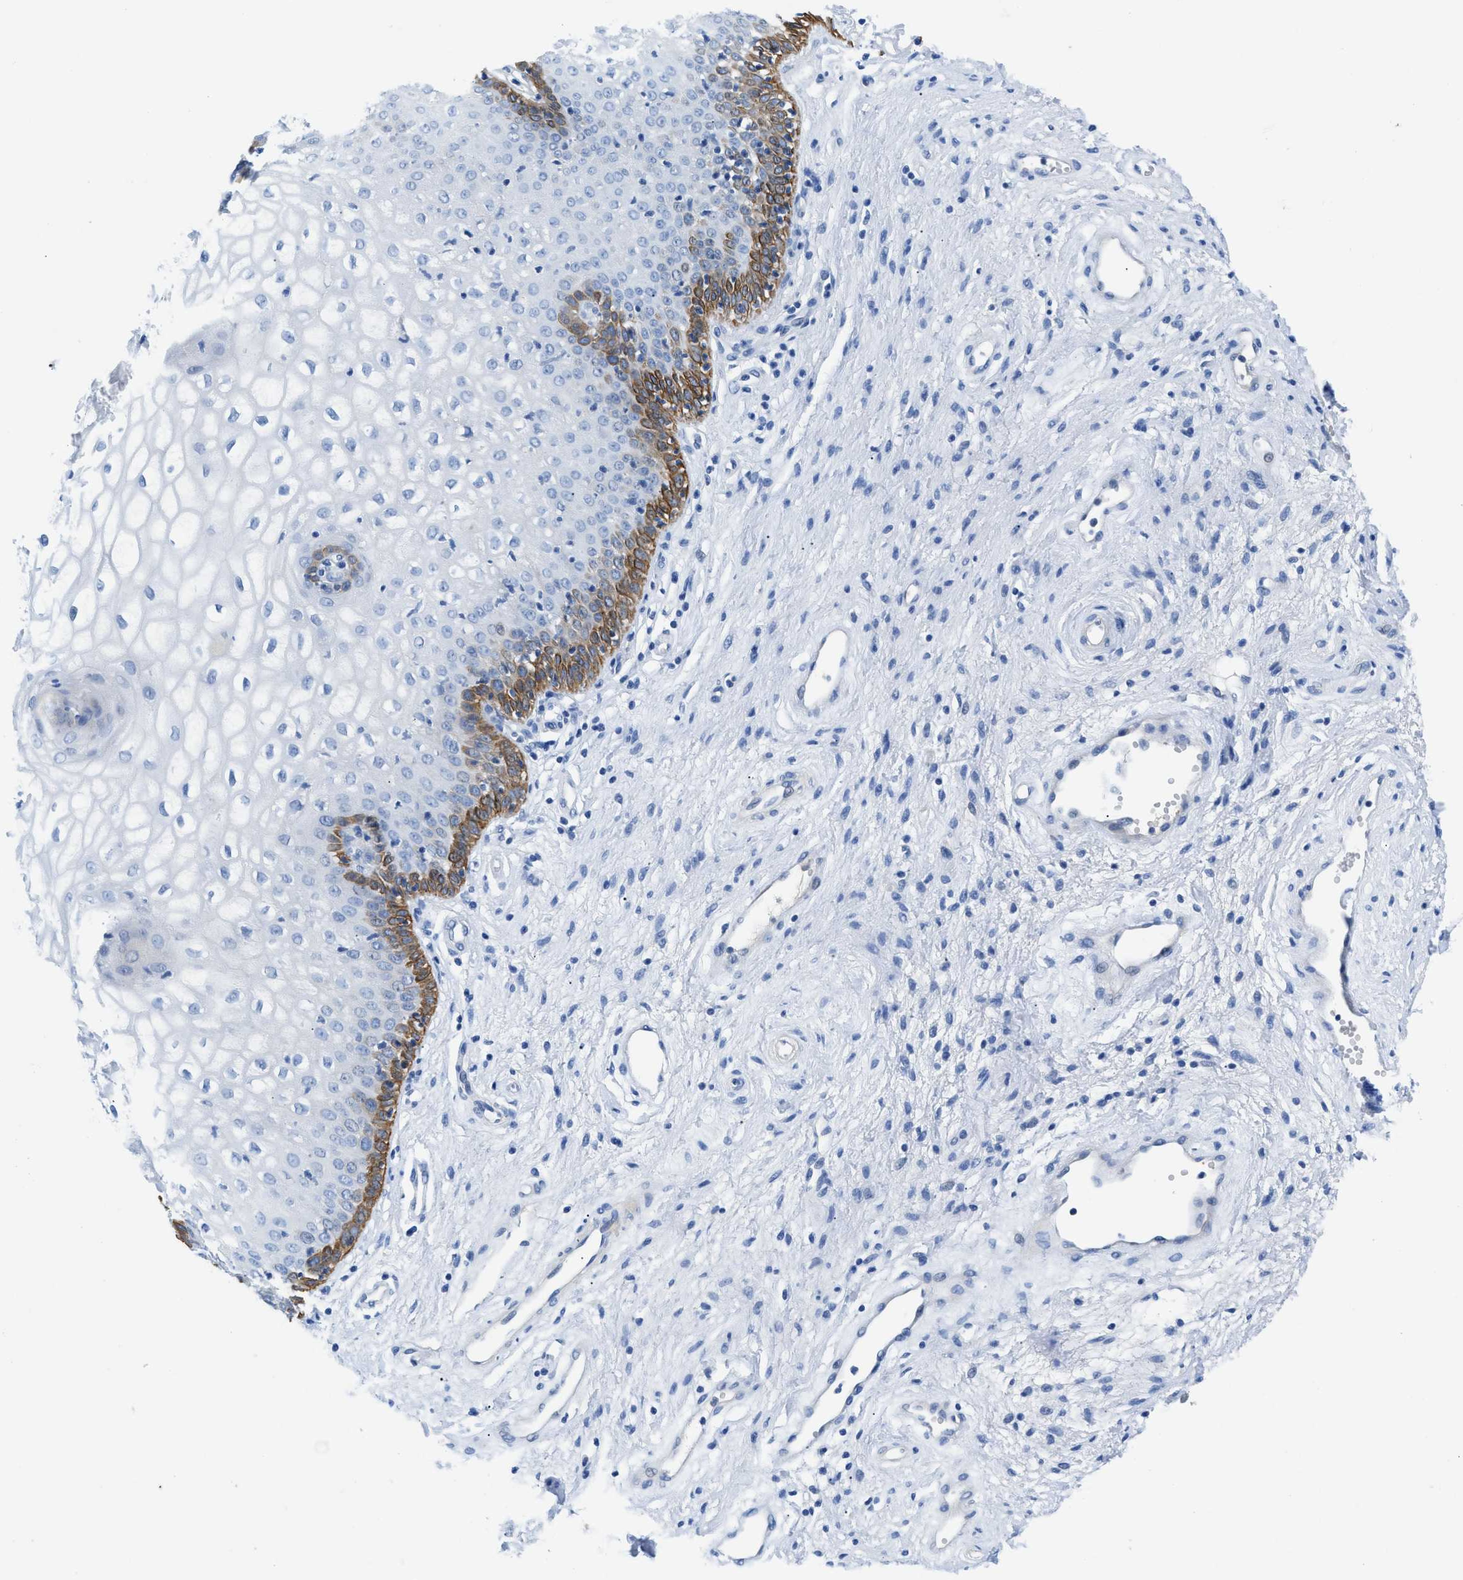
{"staining": {"intensity": "strong", "quantity": "<25%", "location": "cytoplasmic/membranous"}, "tissue": "vagina", "cell_type": "Squamous epithelial cells", "image_type": "normal", "snomed": [{"axis": "morphology", "description": "Normal tissue, NOS"}, {"axis": "topography", "description": "Vagina"}], "caption": "The immunohistochemical stain shows strong cytoplasmic/membranous expression in squamous epithelial cells of benign vagina.", "gene": "SLC10A6", "patient": {"sex": "female", "age": 34}}